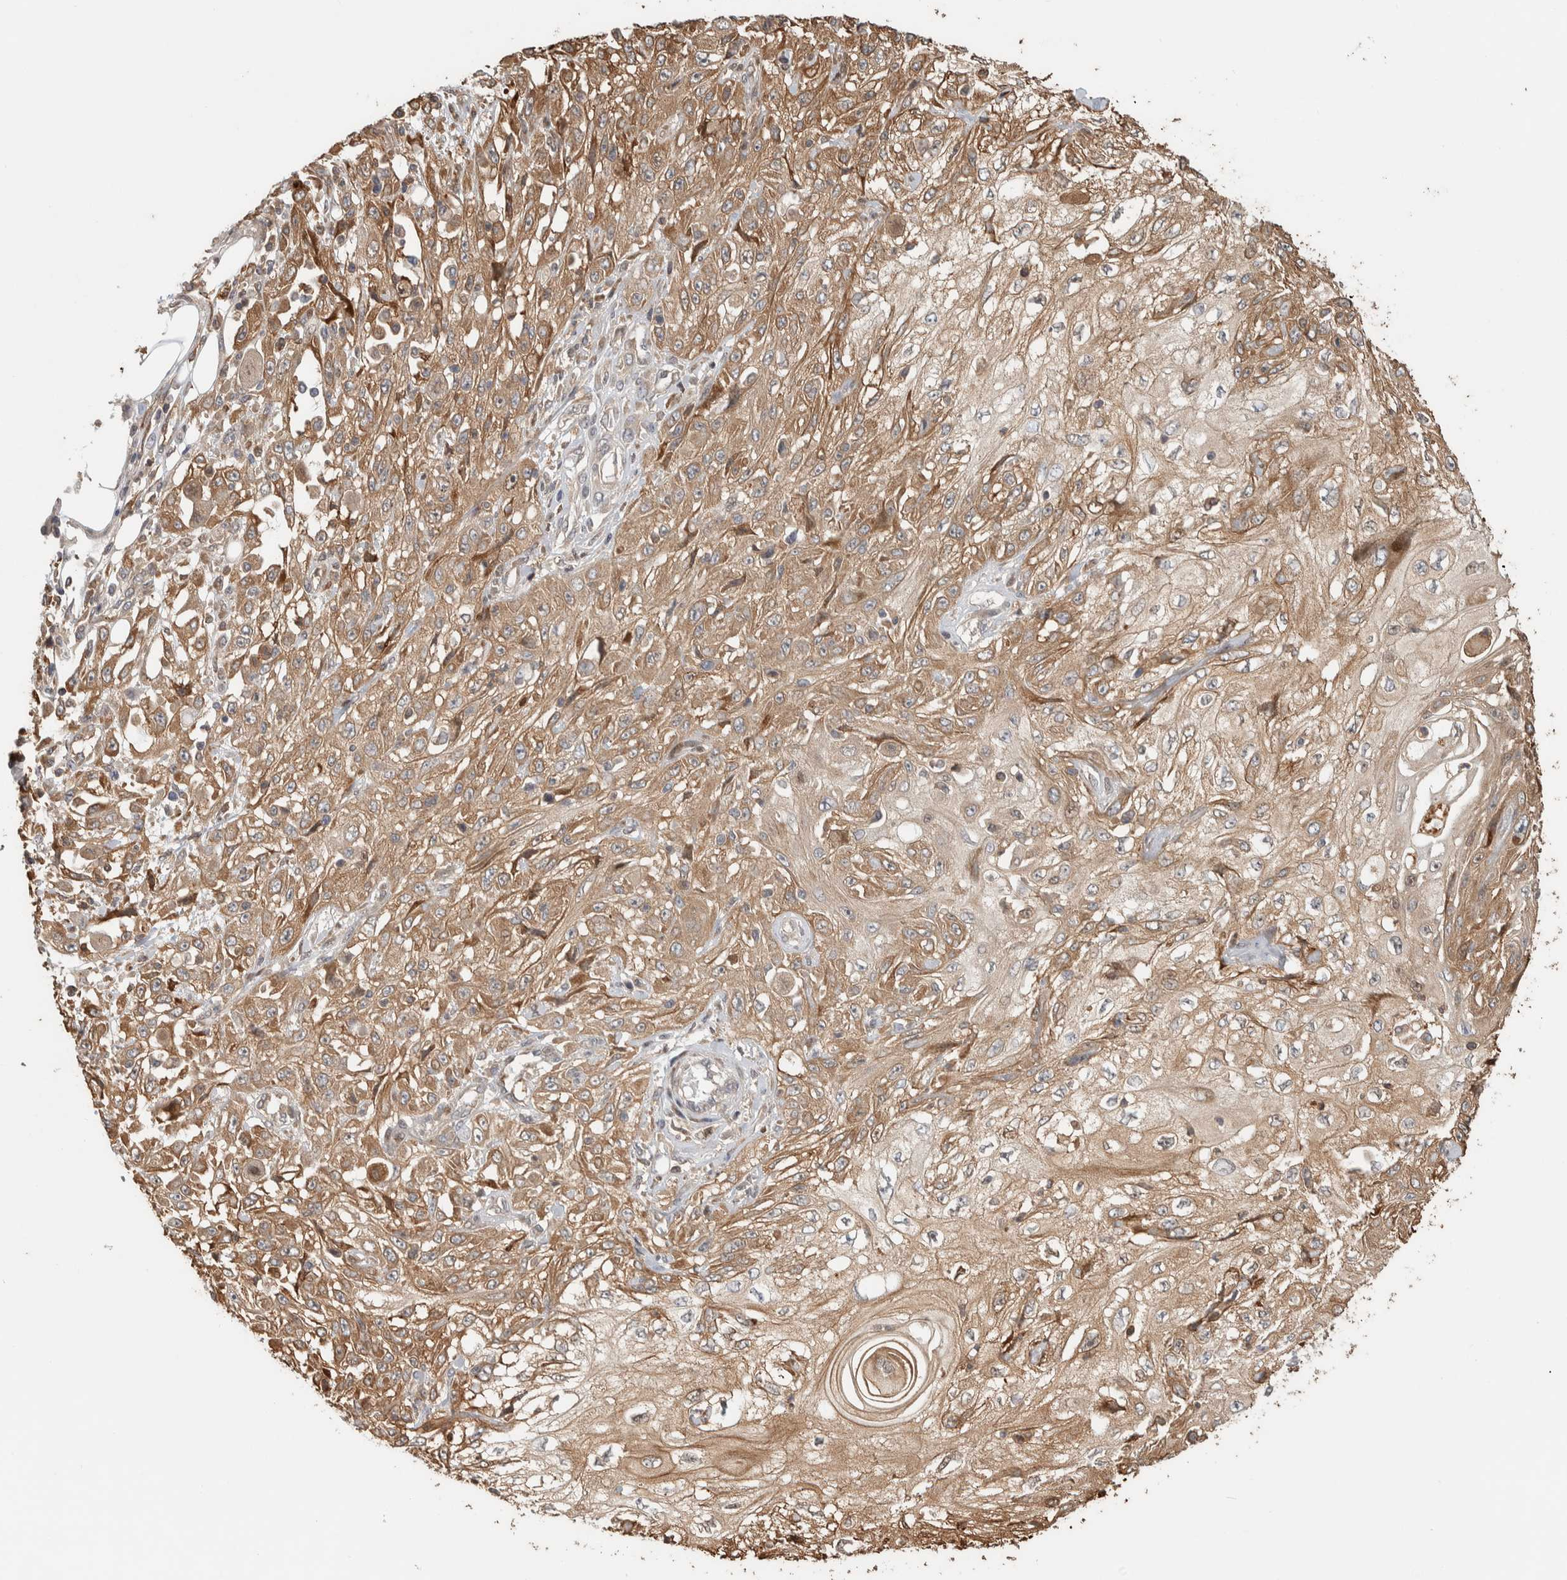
{"staining": {"intensity": "moderate", "quantity": ">75%", "location": "cytoplasmic/membranous"}, "tissue": "skin cancer", "cell_type": "Tumor cells", "image_type": "cancer", "snomed": [{"axis": "morphology", "description": "Squamous cell carcinoma, NOS"}, {"axis": "morphology", "description": "Squamous cell carcinoma, metastatic, NOS"}, {"axis": "topography", "description": "Skin"}, {"axis": "topography", "description": "Lymph node"}], "caption": "Immunohistochemical staining of skin cancer (metastatic squamous cell carcinoma) displays moderate cytoplasmic/membranous protein positivity in about >75% of tumor cells. (DAB IHC, brown staining for protein, blue staining for nuclei).", "gene": "CNTROB", "patient": {"sex": "male", "age": 75}}